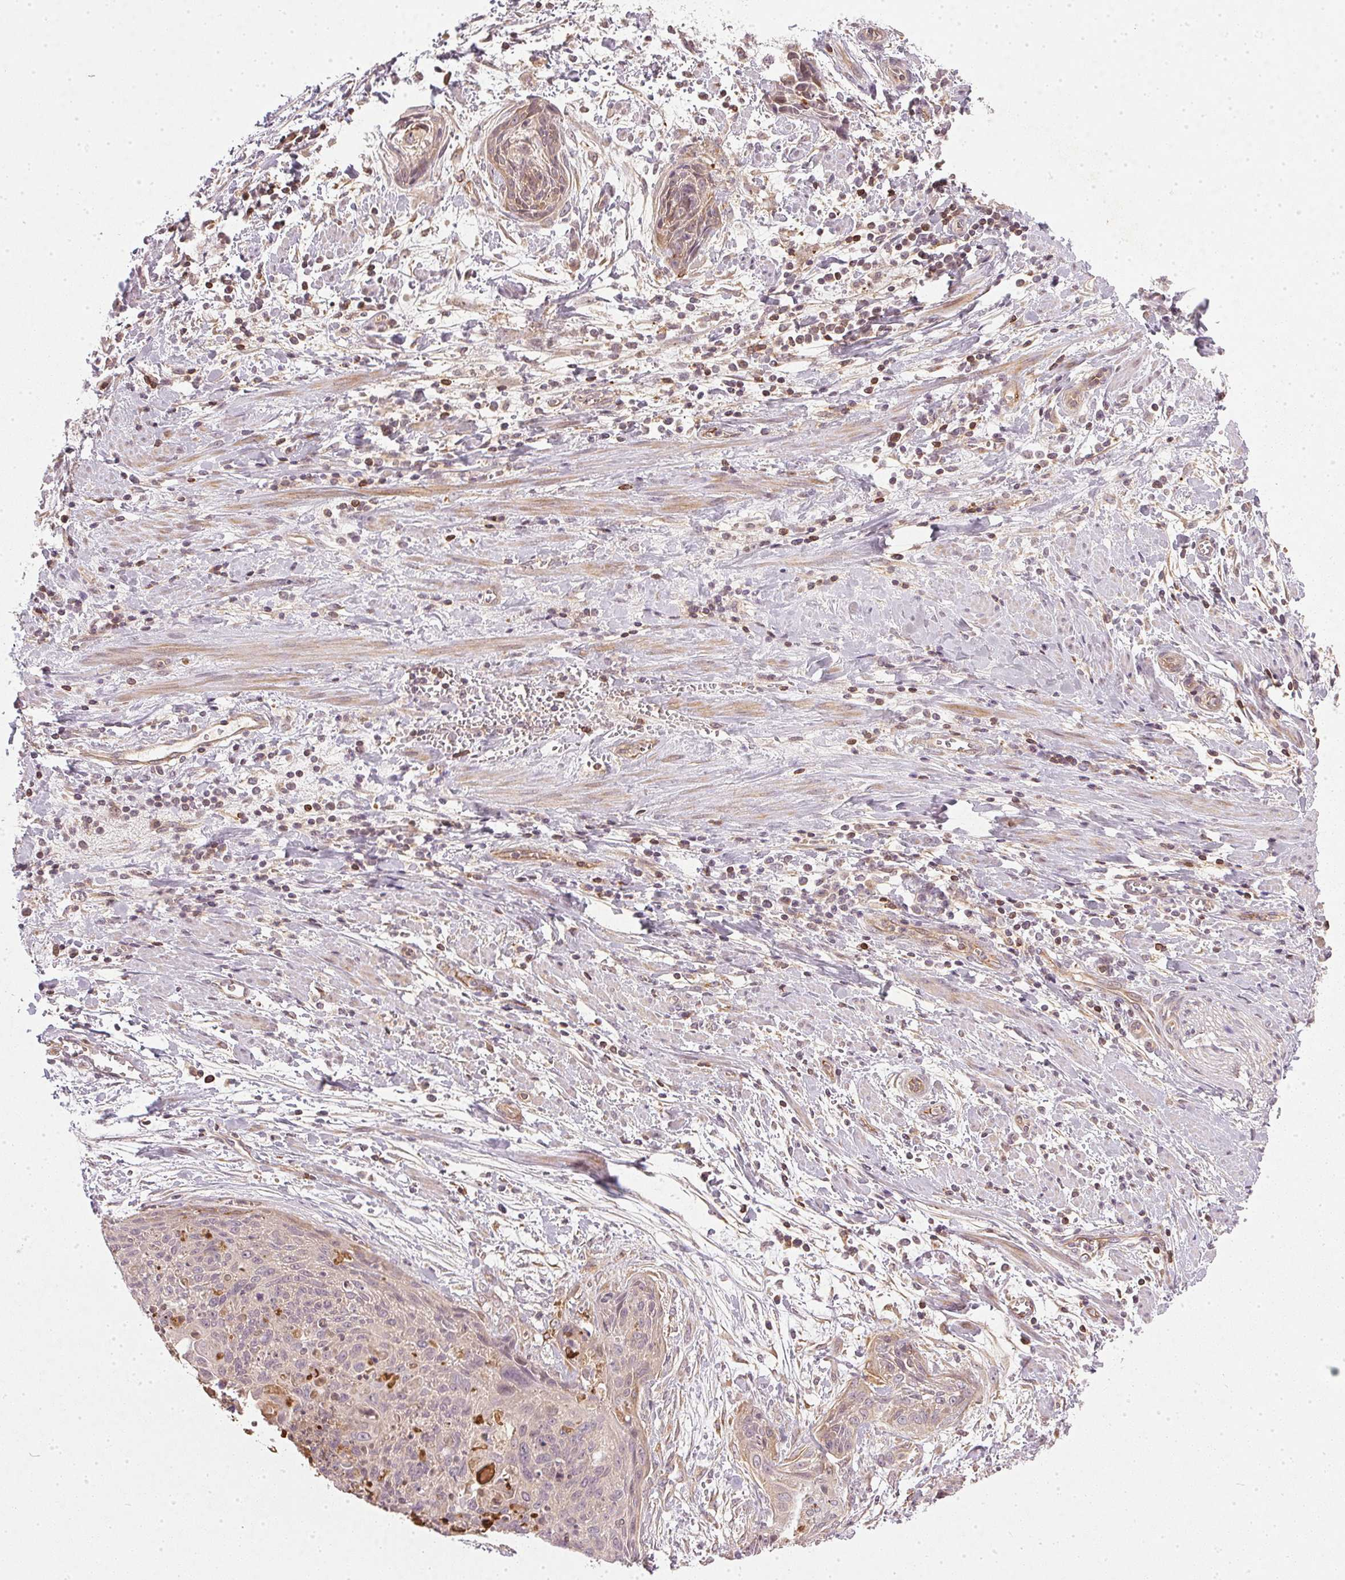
{"staining": {"intensity": "negative", "quantity": "none", "location": "none"}, "tissue": "cervical cancer", "cell_type": "Tumor cells", "image_type": "cancer", "snomed": [{"axis": "morphology", "description": "Squamous cell carcinoma, NOS"}, {"axis": "topography", "description": "Cervix"}], "caption": "High magnification brightfield microscopy of squamous cell carcinoma (cervical) stained with DAB (3,3'-diaminobenzidine) (brown) and counterstained with hematoxylin (blue): tumor cells show no significant expression.", "gene": "NADK2", "patient": {"sex": "female", "age": 55}}